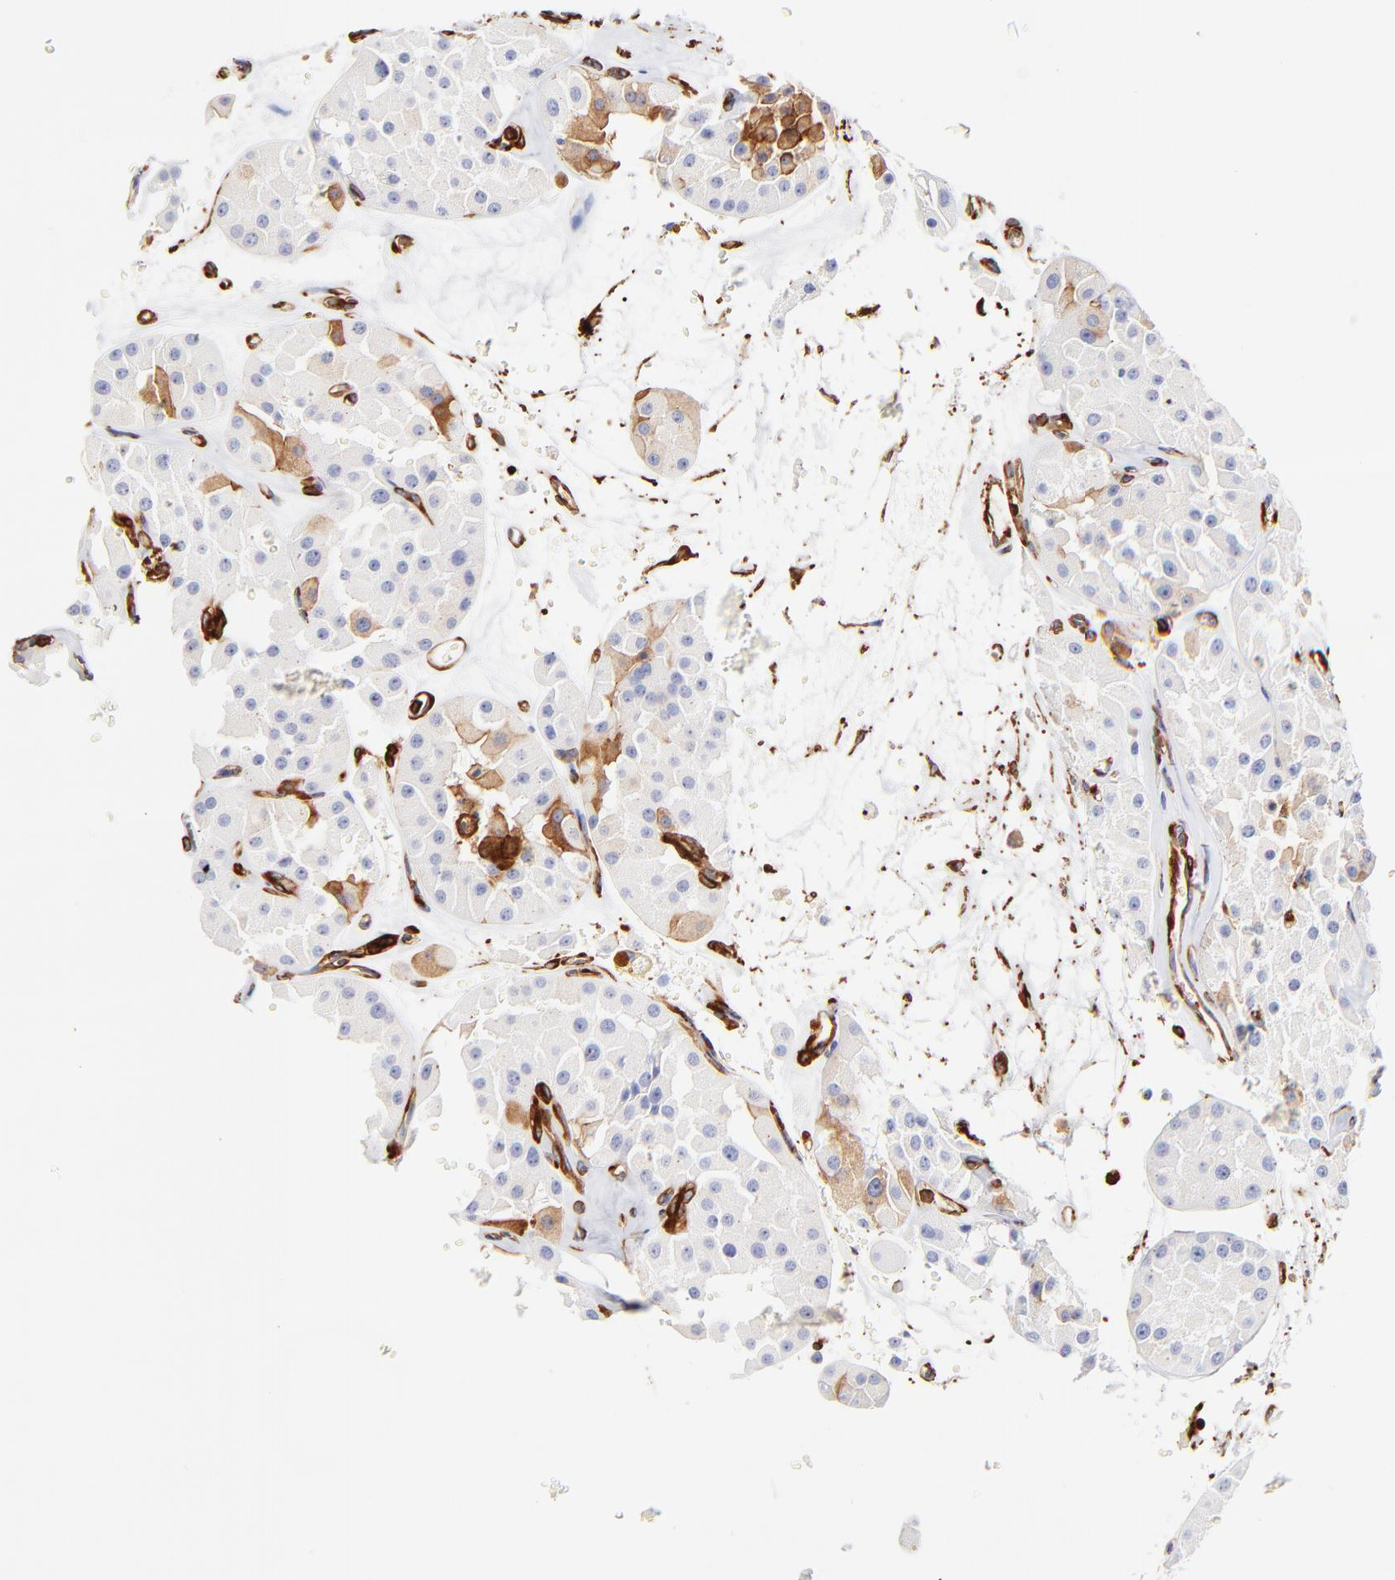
{"staining": {"intensity": "moderate", "quantity": "<25%", "location": "cytoplasmic/membranous"}, "tissue": "renal cancer", "cell_type": "Tumor cells", "image_type": "cancer", "snomed": [{"axis": "morphology", "description": "Adenocarcinoma, uncertain malignant potential"}, {"axis": "topography", "description": "Kidney"}], "caption": "The micrograph shows staining of renal cancer, revealing moderate cytoplasmic/membranous protein staining (brown color) within tumor cells.", "gene": "FLNA", "patient": {"sex": "male", "age": 63}}